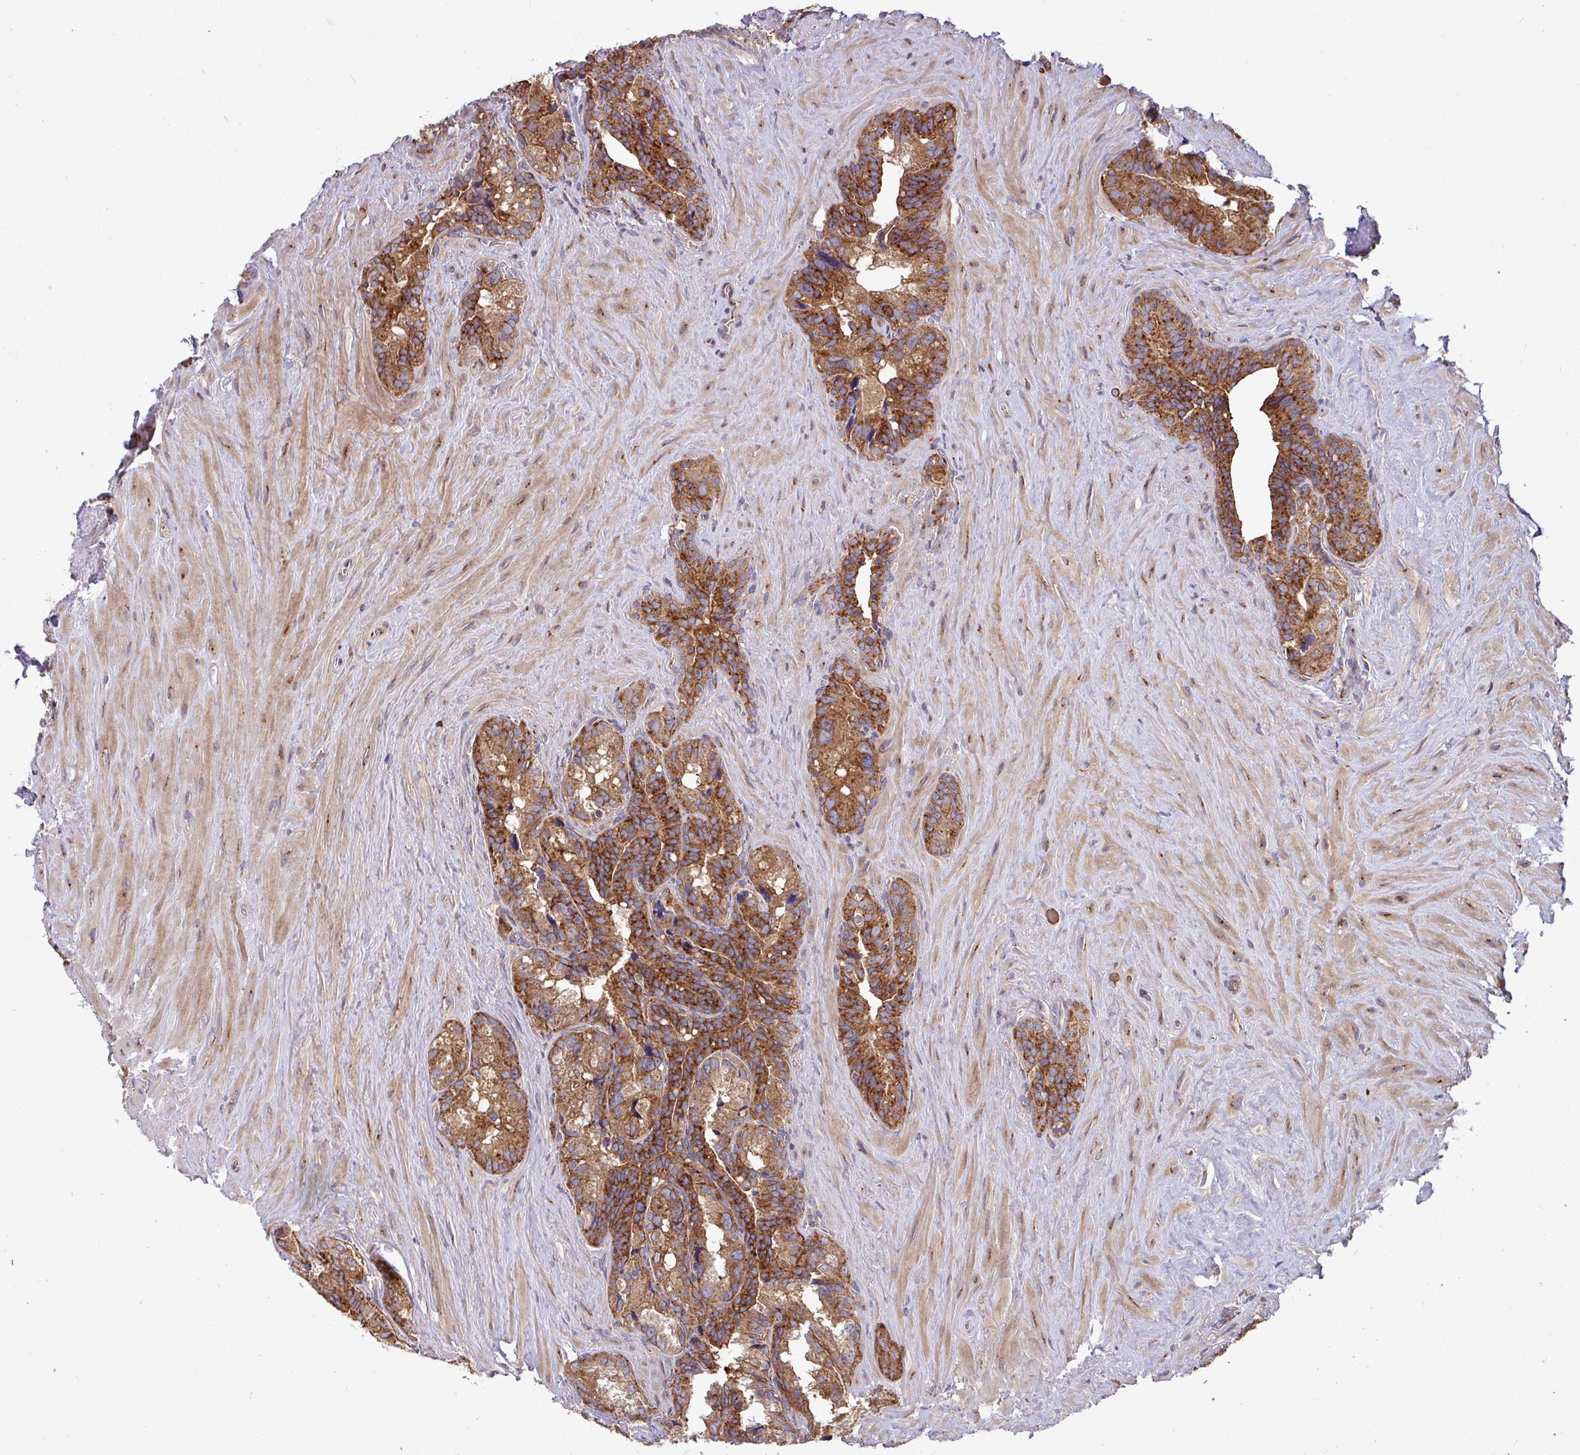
{"staining": {"intensity": "strong", "quantity": ">75%", "location": "cytoplasmic/membranous"}, "tissue": "seminal vesicle", "cell_type": "Glandular cells", "image_type": "normal", "snomed": [{"axis": "morphology", "description": "Normal tissue, NOS"}, {"axis": "topography", "description": "Seminal veicle"}], "caption": "Unremarkable seminal vesicle reveals strong cytoplasmic/membranous staining in about >75% of glandular cells, visualized by immunohistochemistry. Immunohistochemistry (ihc) stains the protein in brown and the nuclei are stained blue.", "gene": "LSM12", "patient": {"sex": "male", "age": 68}}